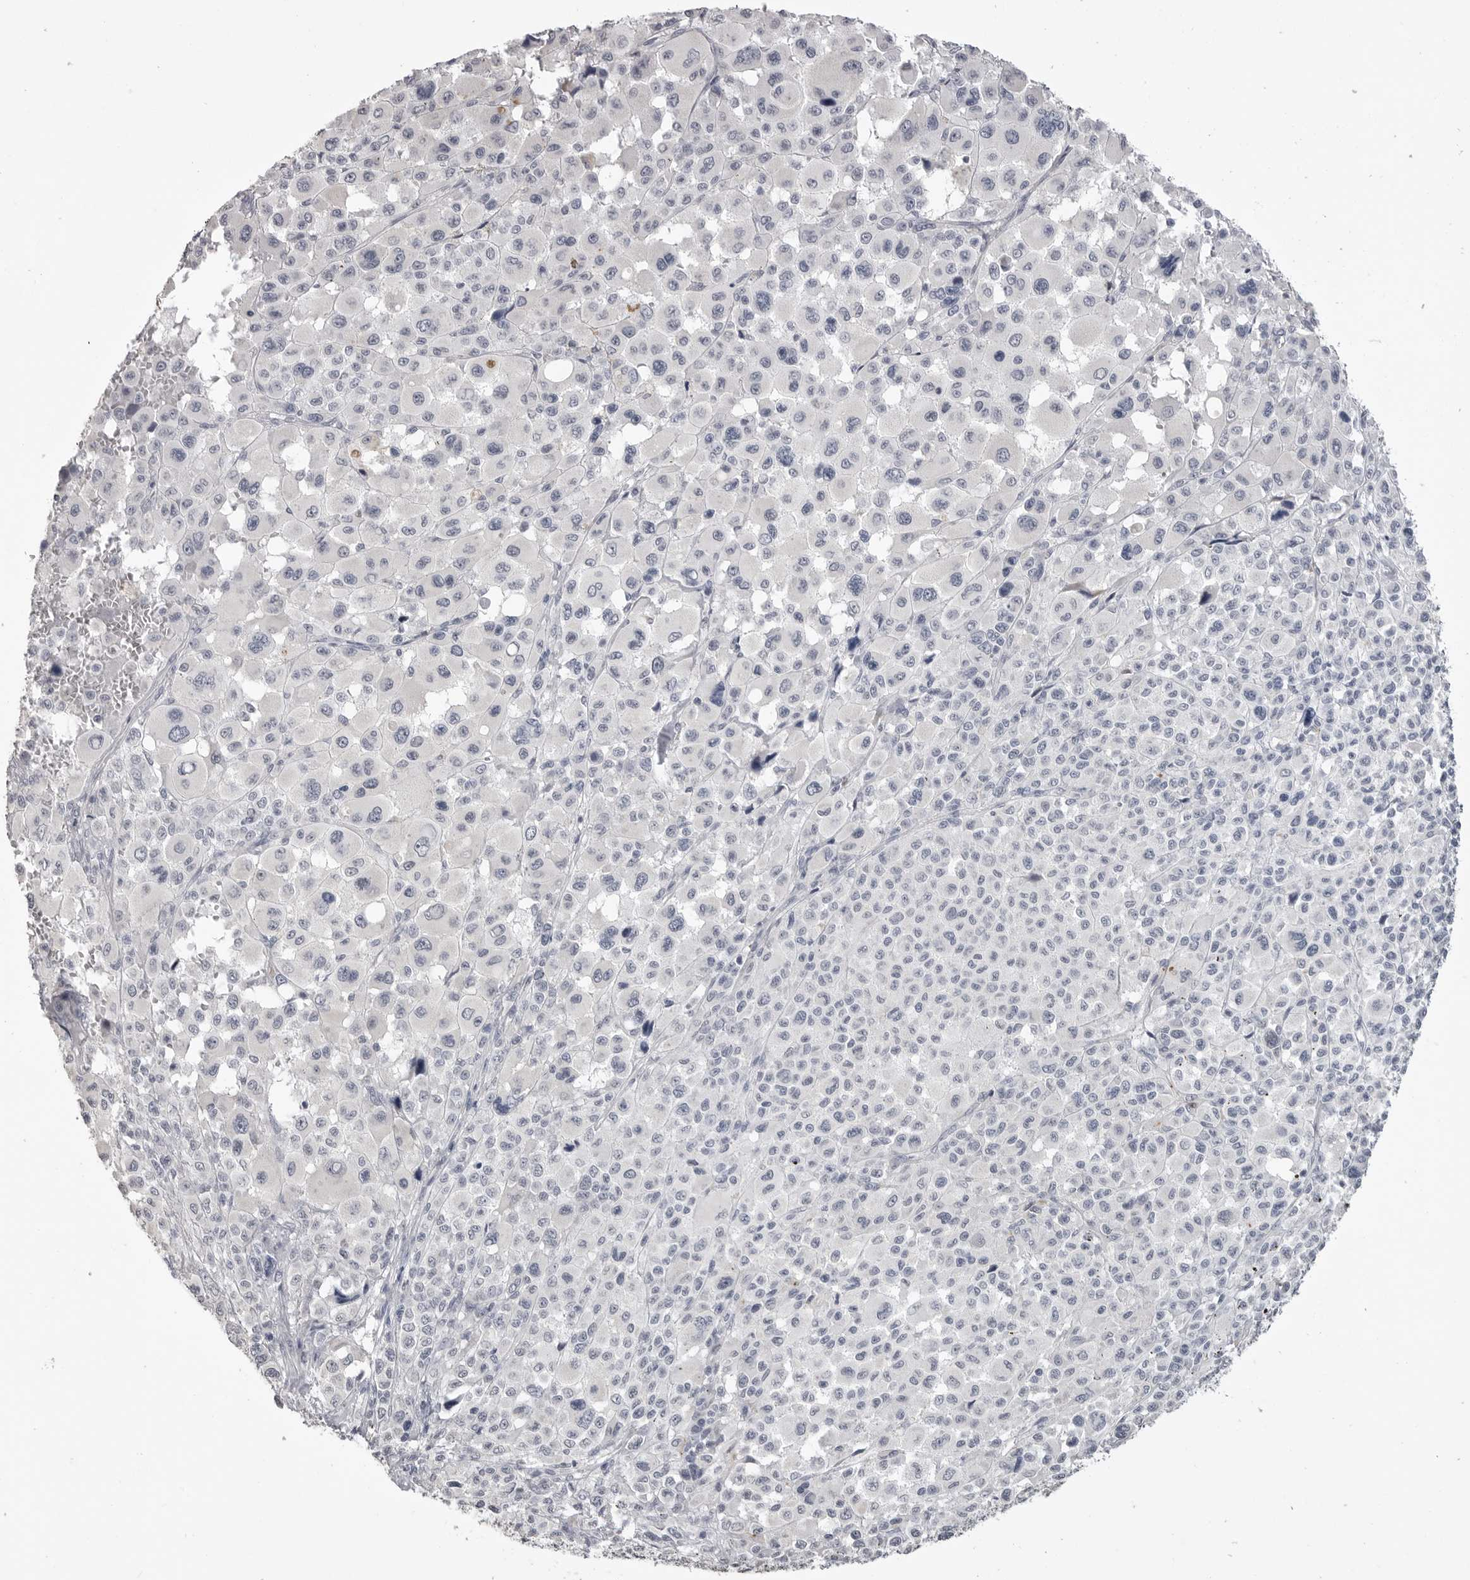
{"staining": {"intensity": "negative", "quantity": "none", "location": "none"}, "tissue": "melanoma", "cell_type": "Tumor cells", "image_type": "cancer", "snomed": [{"axis": "morphology", "description": "Malignant melanoma, Metastatic site"}, {"axis": "topography", "description": "Skin"}], "caption": "Immunohistochemical staining of human malignant melanoma (metastatic site) reveals no significant expression in tumor cells.", "gene": "GPN2", "patient": {"sex": "female", "age": 74}}